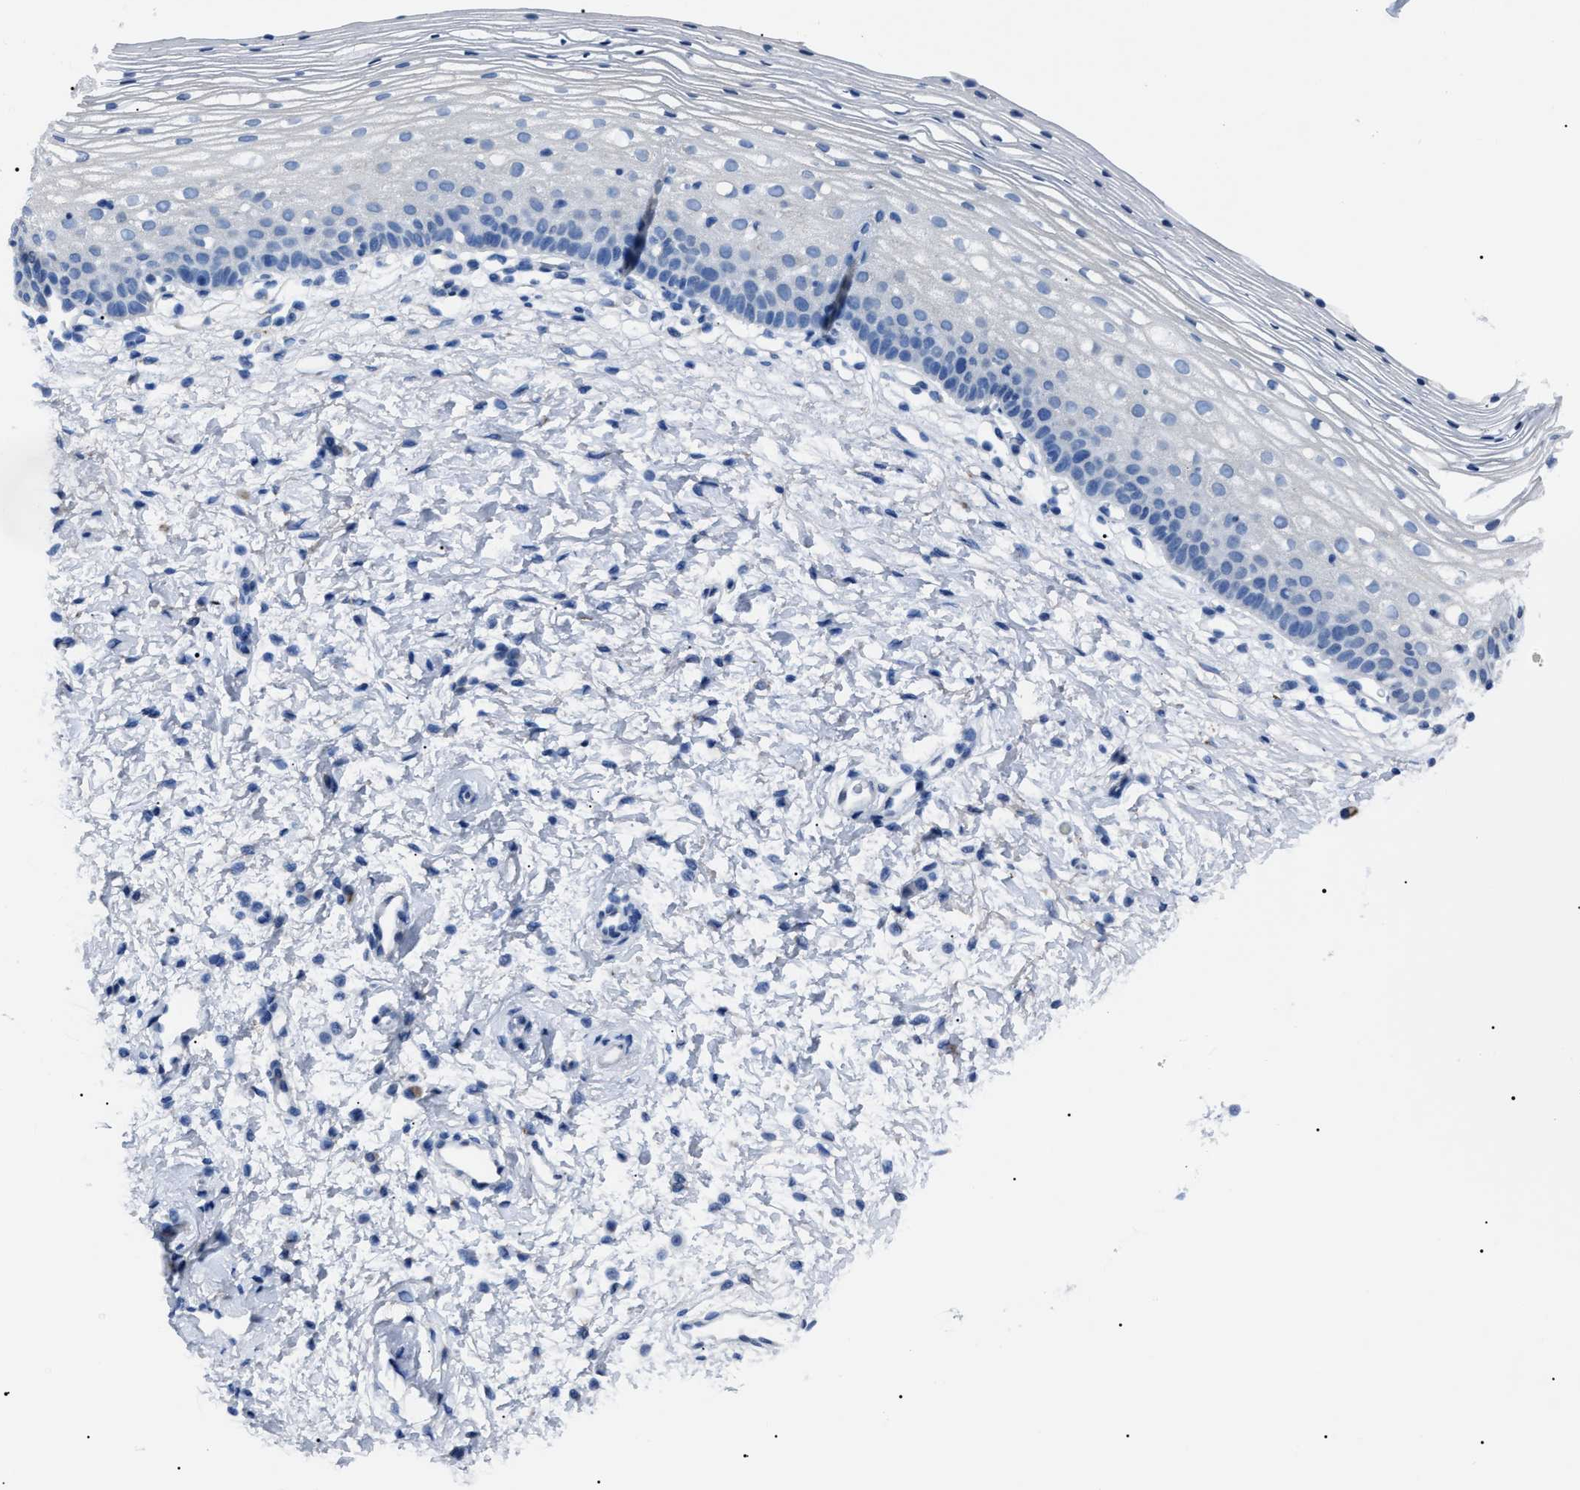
{"staining": {"intensity": "weak", "quantity": ">75%", "location": "cytoplasmic/membranous"}, "tissue": "cervix", "cell_type": "Glandular cells", "image_type": "normal", "snomed": [{"axis": "morphology", "description": "Normal tissue, NOS"}, {"axis": "topography", "description": "Cervix"}], "caption": "Glandular cells exhibit weak cytoplasmic/membranous expression in about >75% of cells in unremarkable cervix.", "gene": "LRRC14", "patient": {"sex": "female", "age": 72}}